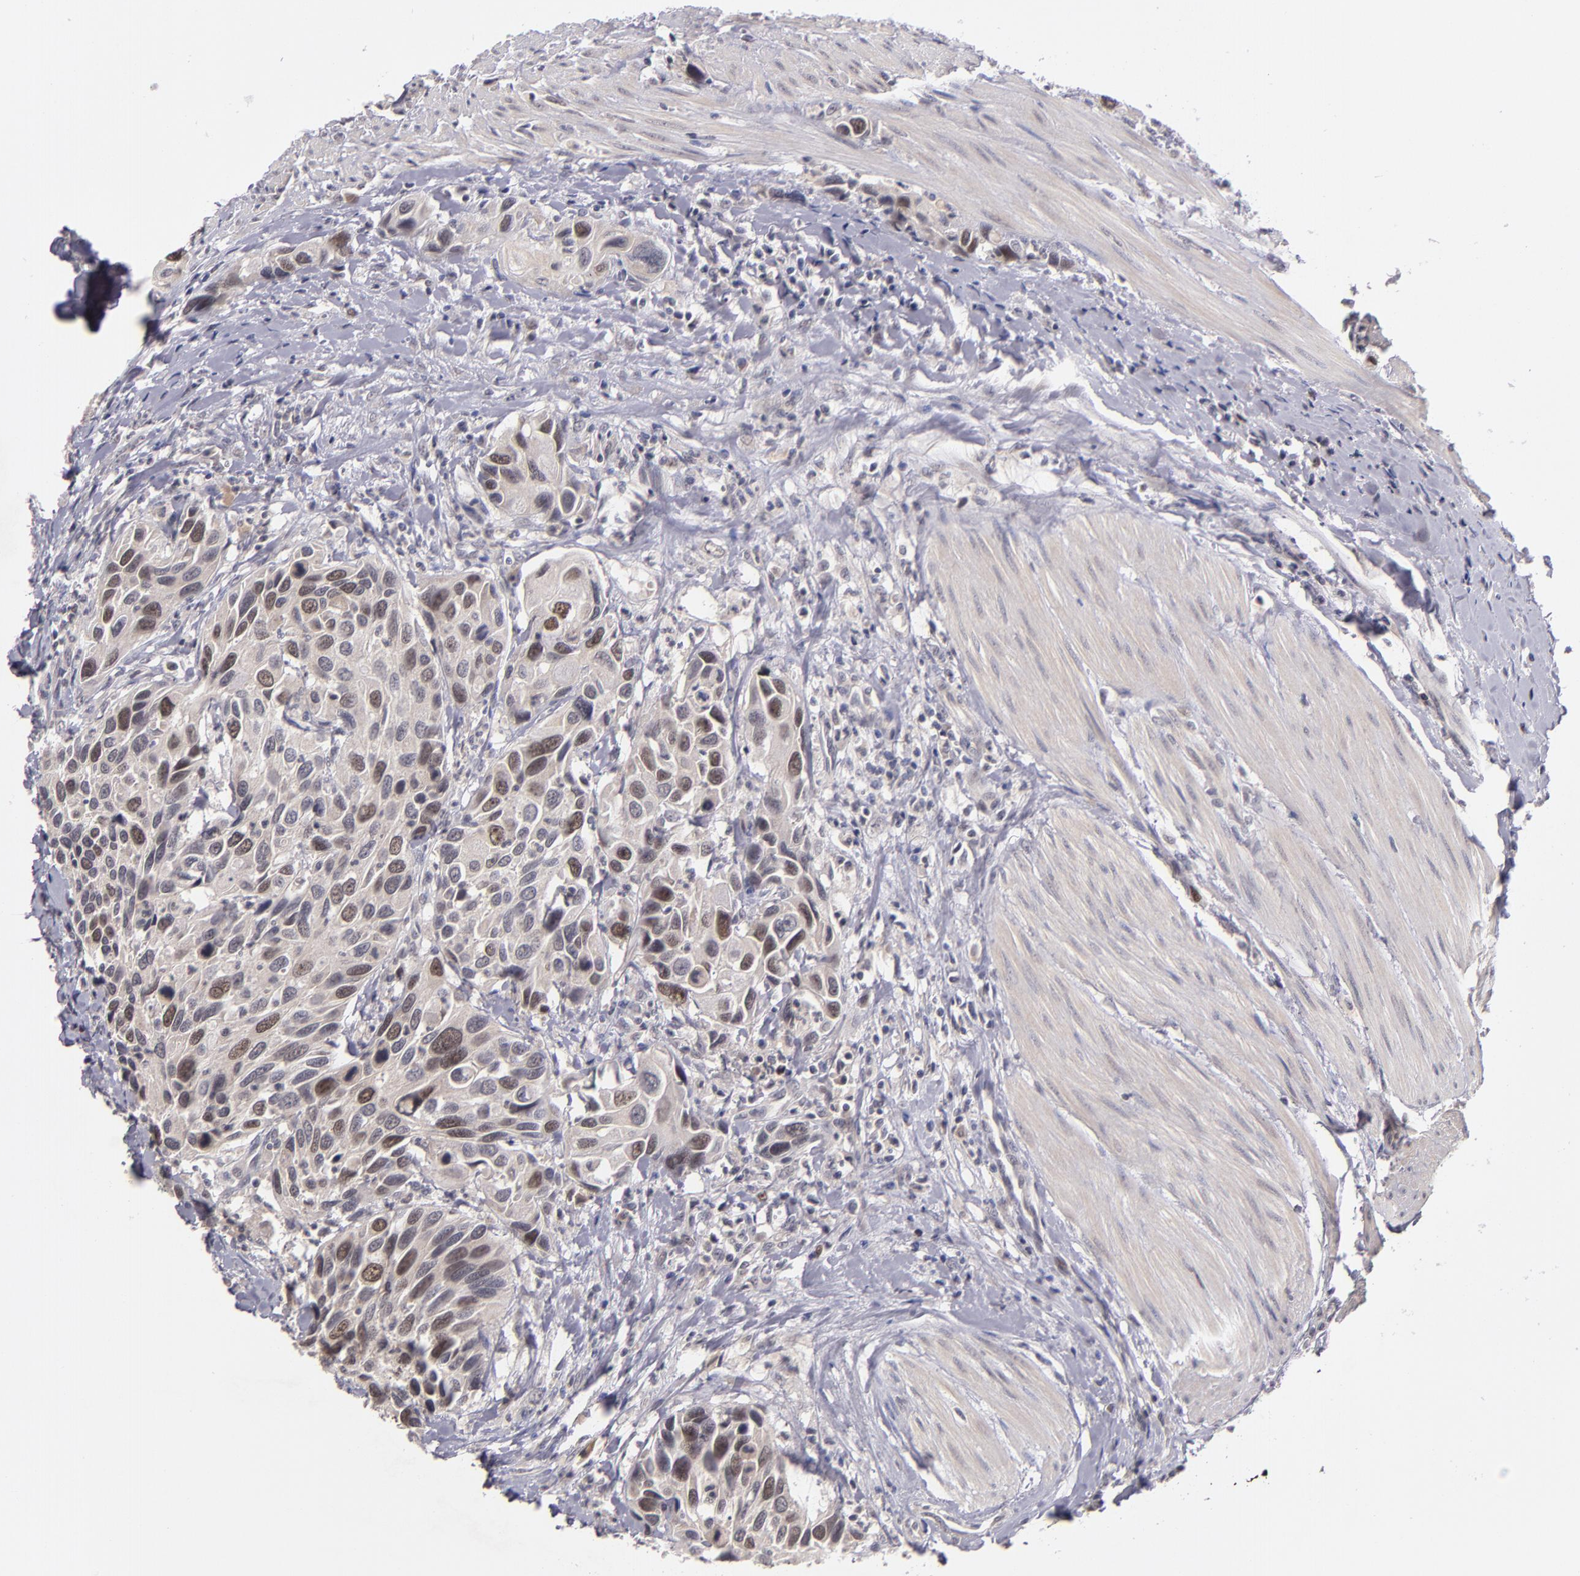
{"staining": {"intensity": "moderate", "quantity": "25%-75%", "location": "nuclear"}, "tissue": "urothelial cancer", "cell_type": "Tumor cells", "image_type": "cancer", "snomed": [{"axis": "morphology", "description": "Urothelial carcinoma, High grade"}, {"axis": "topography", "description": "Urinary bladder"}], "caption": "Protein staining of urothelial carcinoma (high-grade) tissue shows moderate nuclear positivity in approximately 25%-75% of tumor cells. The staining was performed using DAB, with brown indicating positive protein expression. Nuclei are stained blue with hematoxylin.", "gene": "CDC7", "patient": {"sex": "male", "age": 66}}